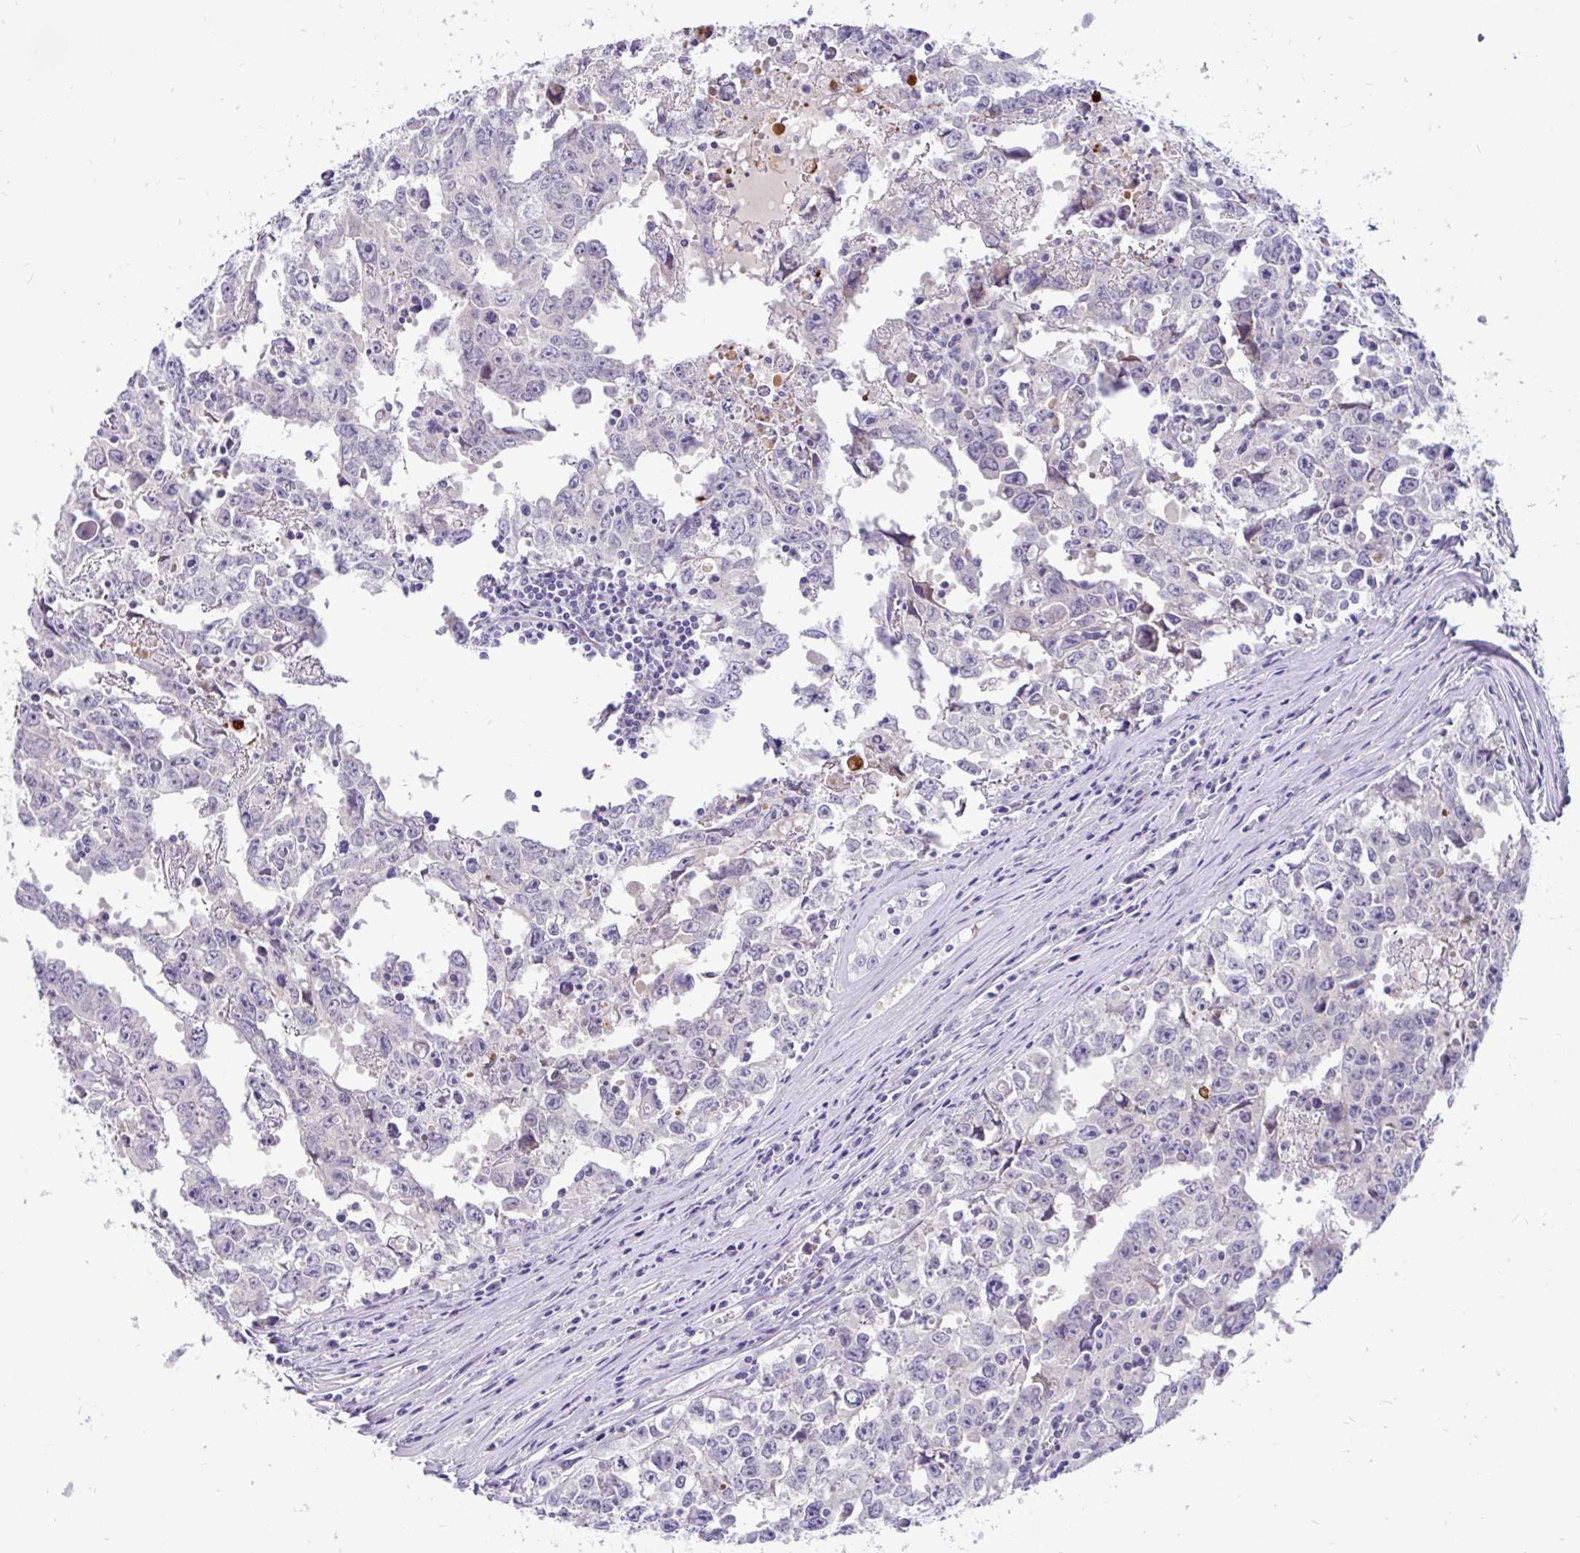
{"staining": {"intensity": "negative", "quantity": "none", "location": "none"}, "tissue": "testis cancer", "cell_type": "Tumor cells", "image_type": "cancer", "snomed": [{"axis": "morphology", "description": "Carcinoma, Embryonal, NOS"}, {"axis": "topography", "description": "Testis"}], "caption": "DAB (3,3'-diaminobenzidine) immunohistochemical staining of human testis cancer shows no significant expression in tumor cells.", "gene": "KIAA2013", "patient": {"sex": "male", "age": 22}}